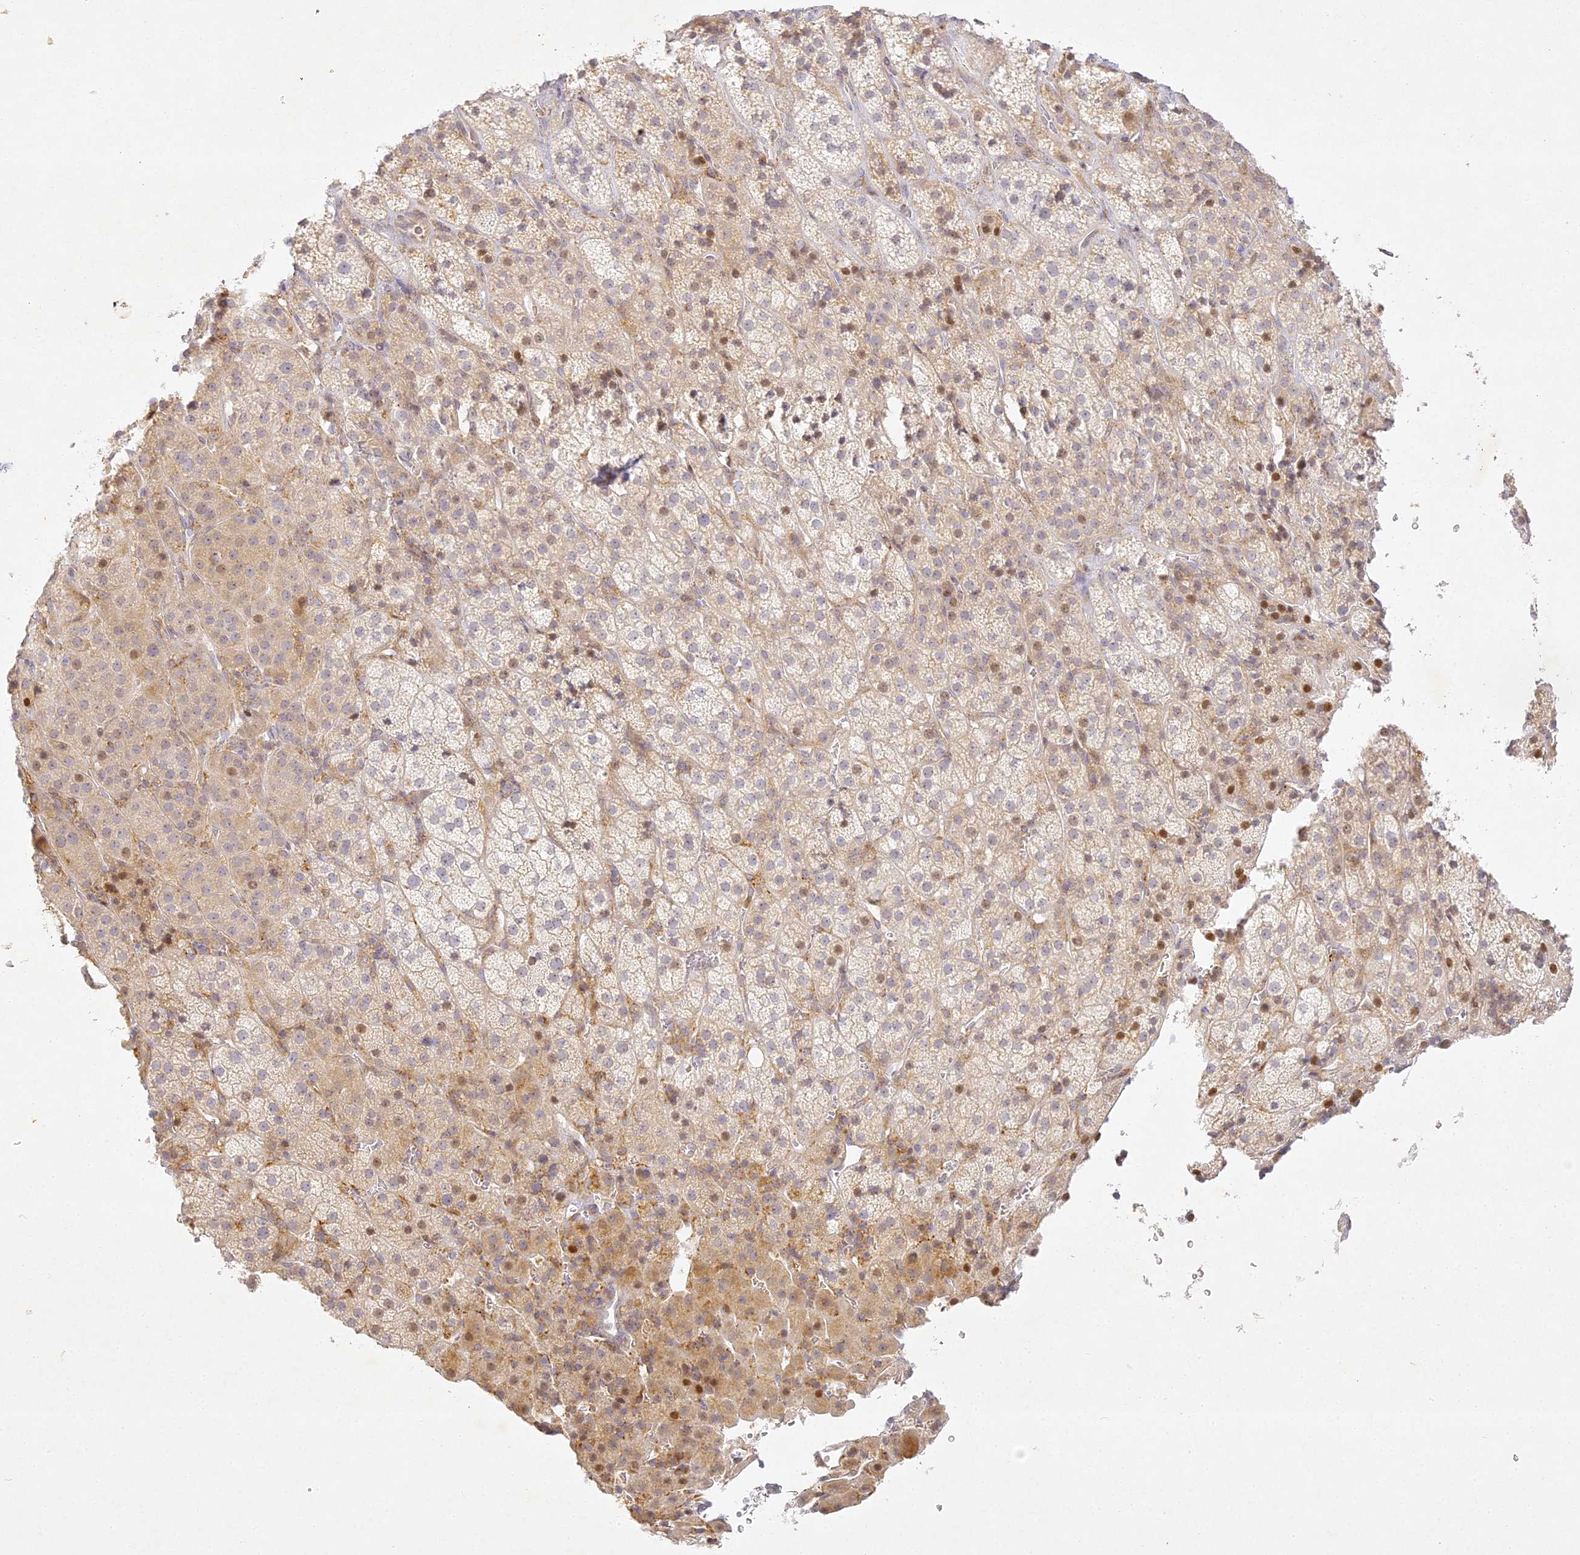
{"staining": {"intensity": "moderate", "quantity": "<25%", "location": "cytoplasmic/membranous,nuclear"}, "tissue": "adrenal gland", "cell_type": "Glandular cells", "image_type": "normal", "snomed": [{"axis": "morphology", "description": "Normal tissue, NOS"}, {"axis": "topography", "description": "Adrenal gland"}], "caption": "Protein staining of unremarkable adrenal gland exhibits moderate cytoplasmic/membranous,nuclear positivity in about <25% of glandular cells.", "gene": "SLC30A5", "patient": {"sex": "female", "age": 57}}